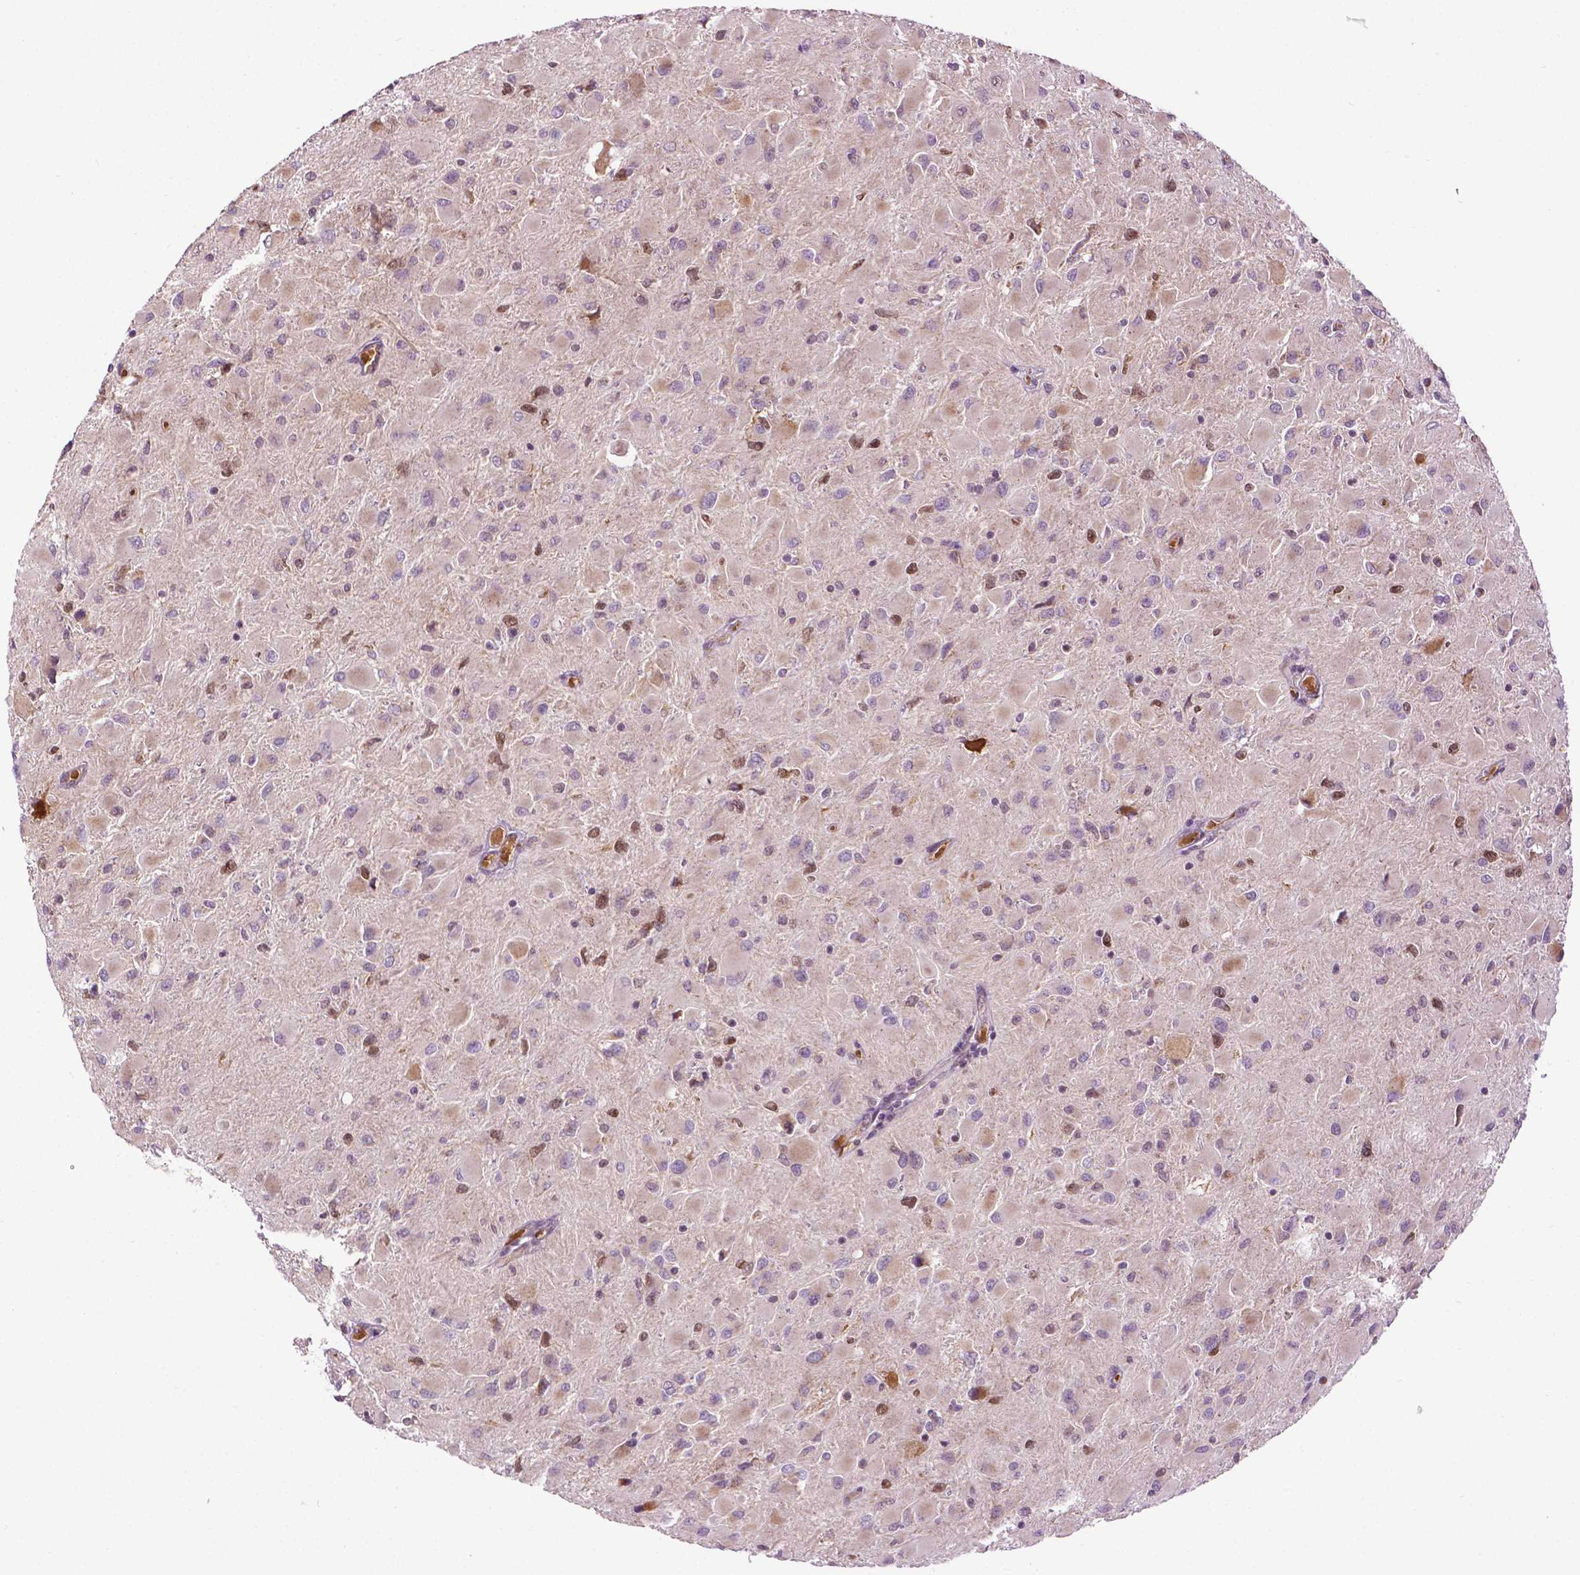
{"staining": {"intensity": "negative", "quantity": "none", "location": "none"}, "tissue": "glioma", "cell_type": "Tumor cells", "image_type": "cancer", "snomed": [{"axis": "morphology", "description": "Glioma, malignant, High grade"}, {"axis": "topography", "description": "Cerebral cortex"}], "caption": "There is no significant staining in tumor cells of glioma.", "gene": "ZNF41", "patient": {"sex": "female", "age": 36}}